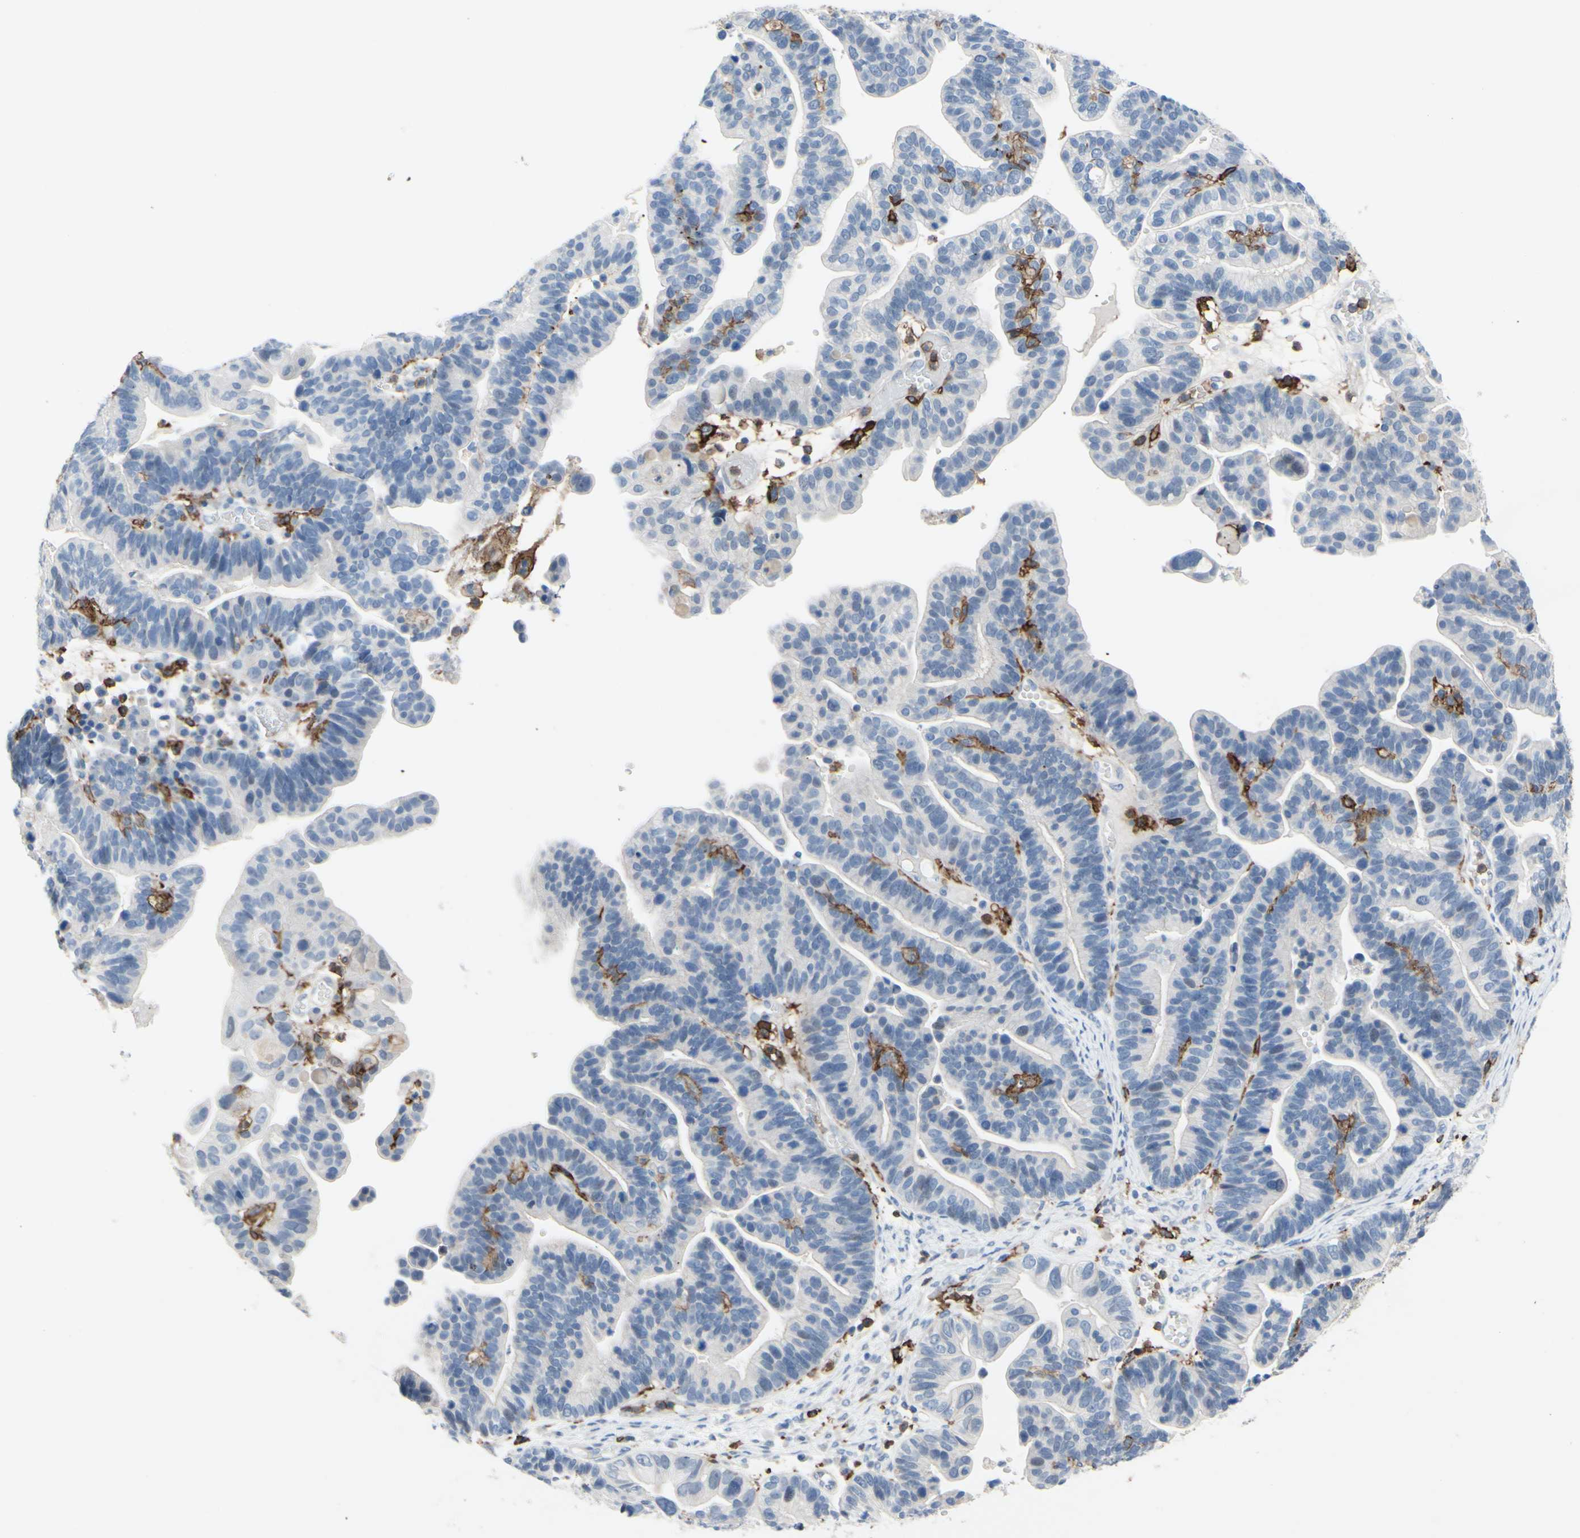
{"staining": {"intensity": "negative", "quantity": "none", "location": "none"}, "tissue": "ovarian cancer", "cell_type": "Tumor cells", "image_type": "cancer", "snomed": [{"axis": "morphology", "description": "Cystadenocarcinoma, serous, NOS"}, {"axis": "topography", "description": "Ovary"}], "caption": "Immunohistochemistry (IHC) histopathology image of neoplastic tissue: serous cystadenocarcinoma (ovarian) stained with DAB shows no significant protein positivity in tumor cells. (Stains: DAB (3,3'-diaminobenzidine) IHC with hematoxylin counter stain, Microscopy: brightfield microscopy at high magnification).", "gene": "FCGR2A", "patient": {"sex": "female", "age": 56}}